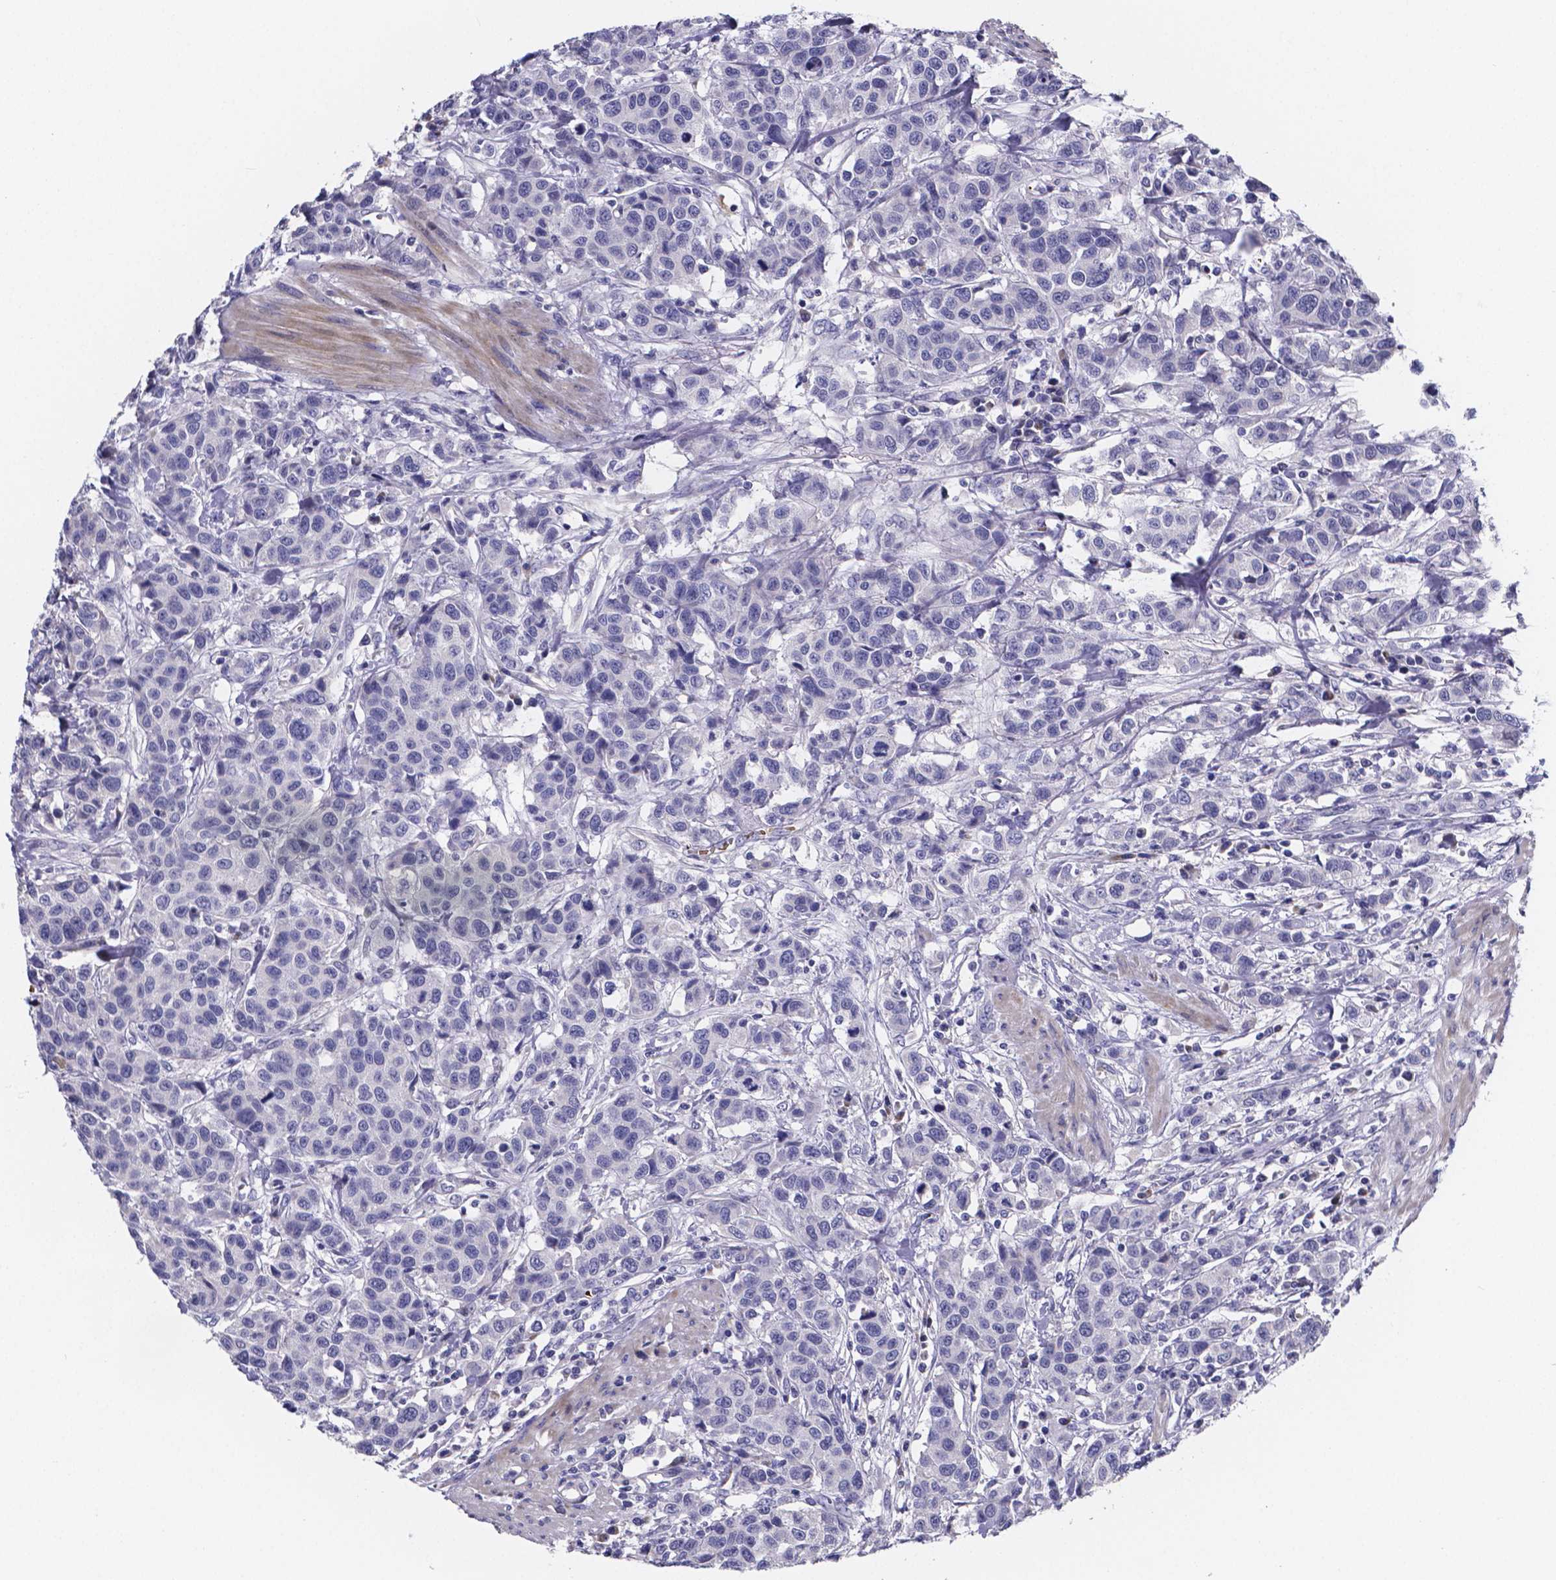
{"staining": {"intensity": "negative", "quantity": "none", "location": "none"}, "tissue": "urothelial cancer", "cell_type": "Tumor cells", "image_type": "cancer", "snomed": [{"axis": "morphology", "description": "Urothelial carcinoma, High grade"}, {"axis": "topography", "description": "Urinary bladder"}], "caption": "A high-resolution image shows IHC staining of high-grade urothelial carcinoma, which shows no significant expression in tumor cells. (Stains: DAB (3,3'-diaminobenzidine) immunohistochemistry (IHC) with hematoxylin counter stain, Microscopy: brightfield microscopy at high magnification).", "gene": "GABRA3", "patient": {"sex": "female", "age": 58}}